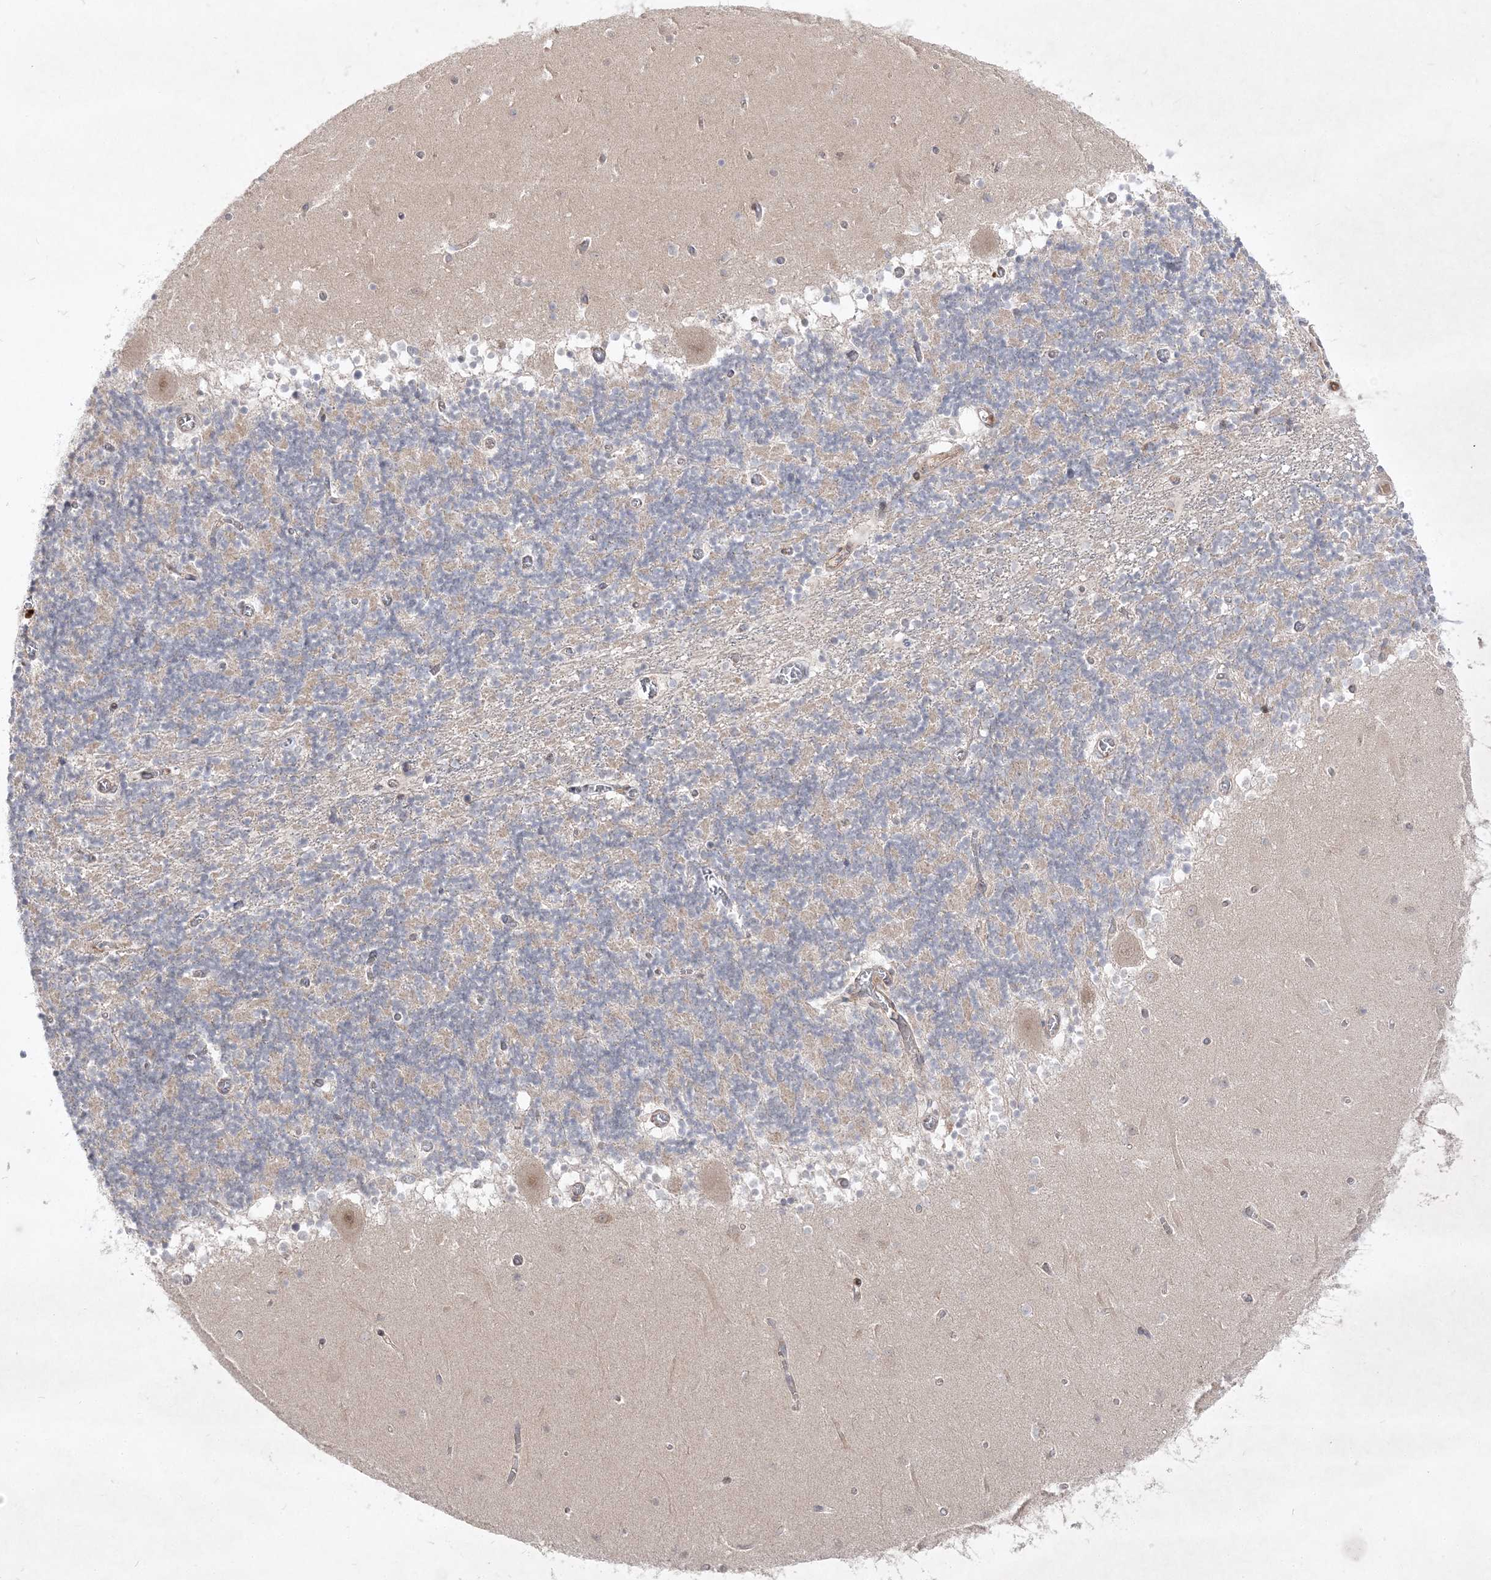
{"staining": {"intensity": "moderate", "quantity": "25%-75%", "location": "cytoplasmic/membranous"}, "tissue": "cerebellum", "cell_type": "Cells in granular layer", "image_type": "normal", "snomed": [{"axis": "morphology", "description": "Normal tissue, NOS"}, {"axis": "topography", "description": "Cerebellum"}], "caption": "Immunohistochemical staining of normal cerebellum shows moderate cytoplasmic/membranous protein positivity in approximately 25%-75% of cells in granular layer. Ihc stains the protein of interest in brown and the nuclei are stained blue.", "gene": "CLNK", "patient": {"sex": "female", "age": 28}}